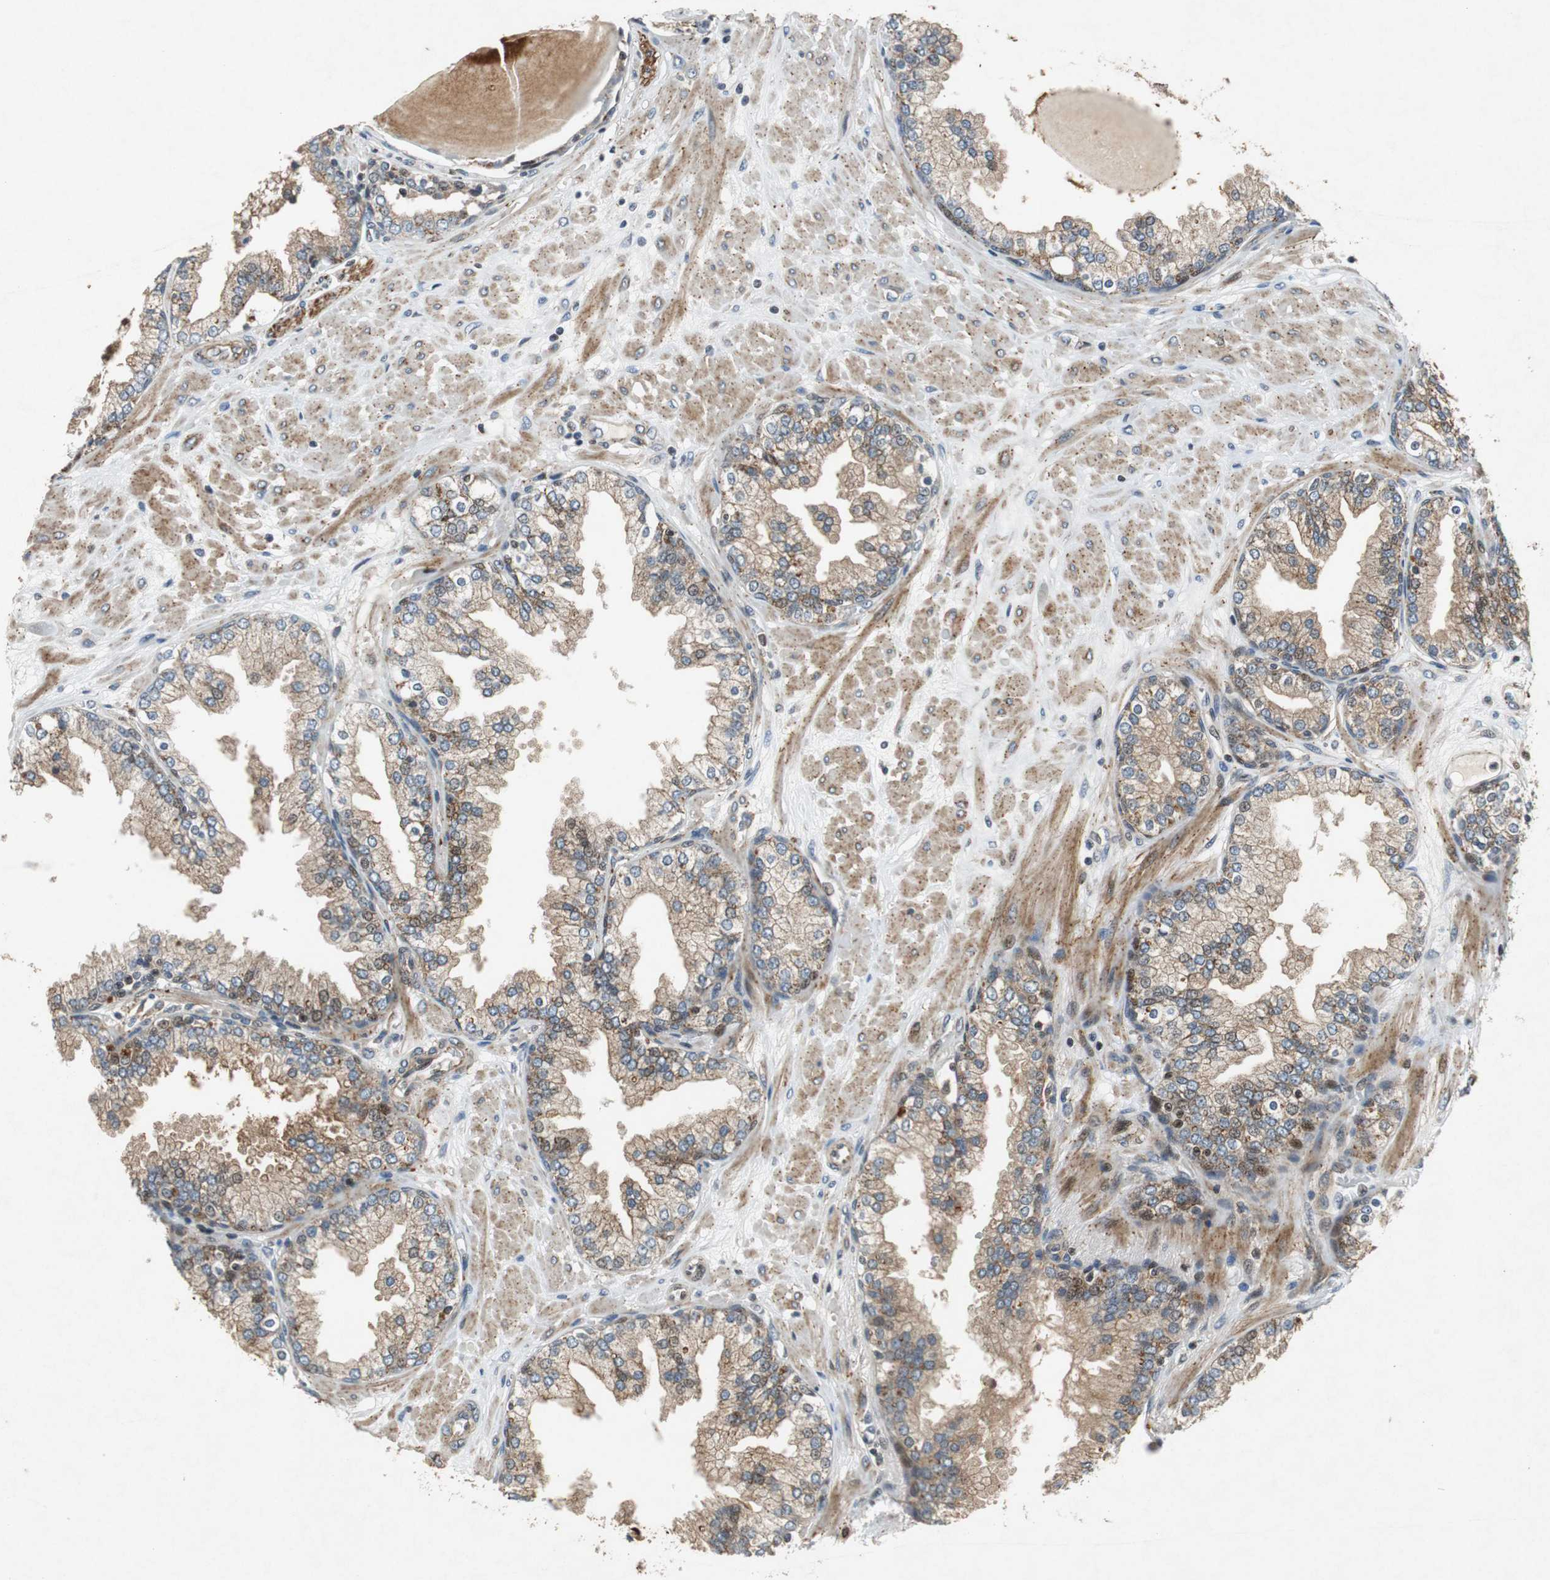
{"staining": {"intensity": "moderate", "quantity": "25%-75%", "location": "cytoplasmic/membranous,nuclear"}, "tissue": "prostate", "cell_type": "Glandular cells", "image_type": "normal", "snomed": [{"axis": "morphology", "description": "Normal tissue, NOS"}, {"axis": "topography", "description": "Prostate"}], "caption": "Protein expression analysis of unremarkable prostate reveals moderate cytoplasmic/membranous,nuclear positivity in approximately 25%-75% of glandular cells. Using DAB (3,3'-diaminobenzidine) (brown) and hematoxylin (blue) stains, captured at high magnification using brightfield microscopy.", "gene": "TUBA4A", "patient": {"sex": "male", "age": 51}}